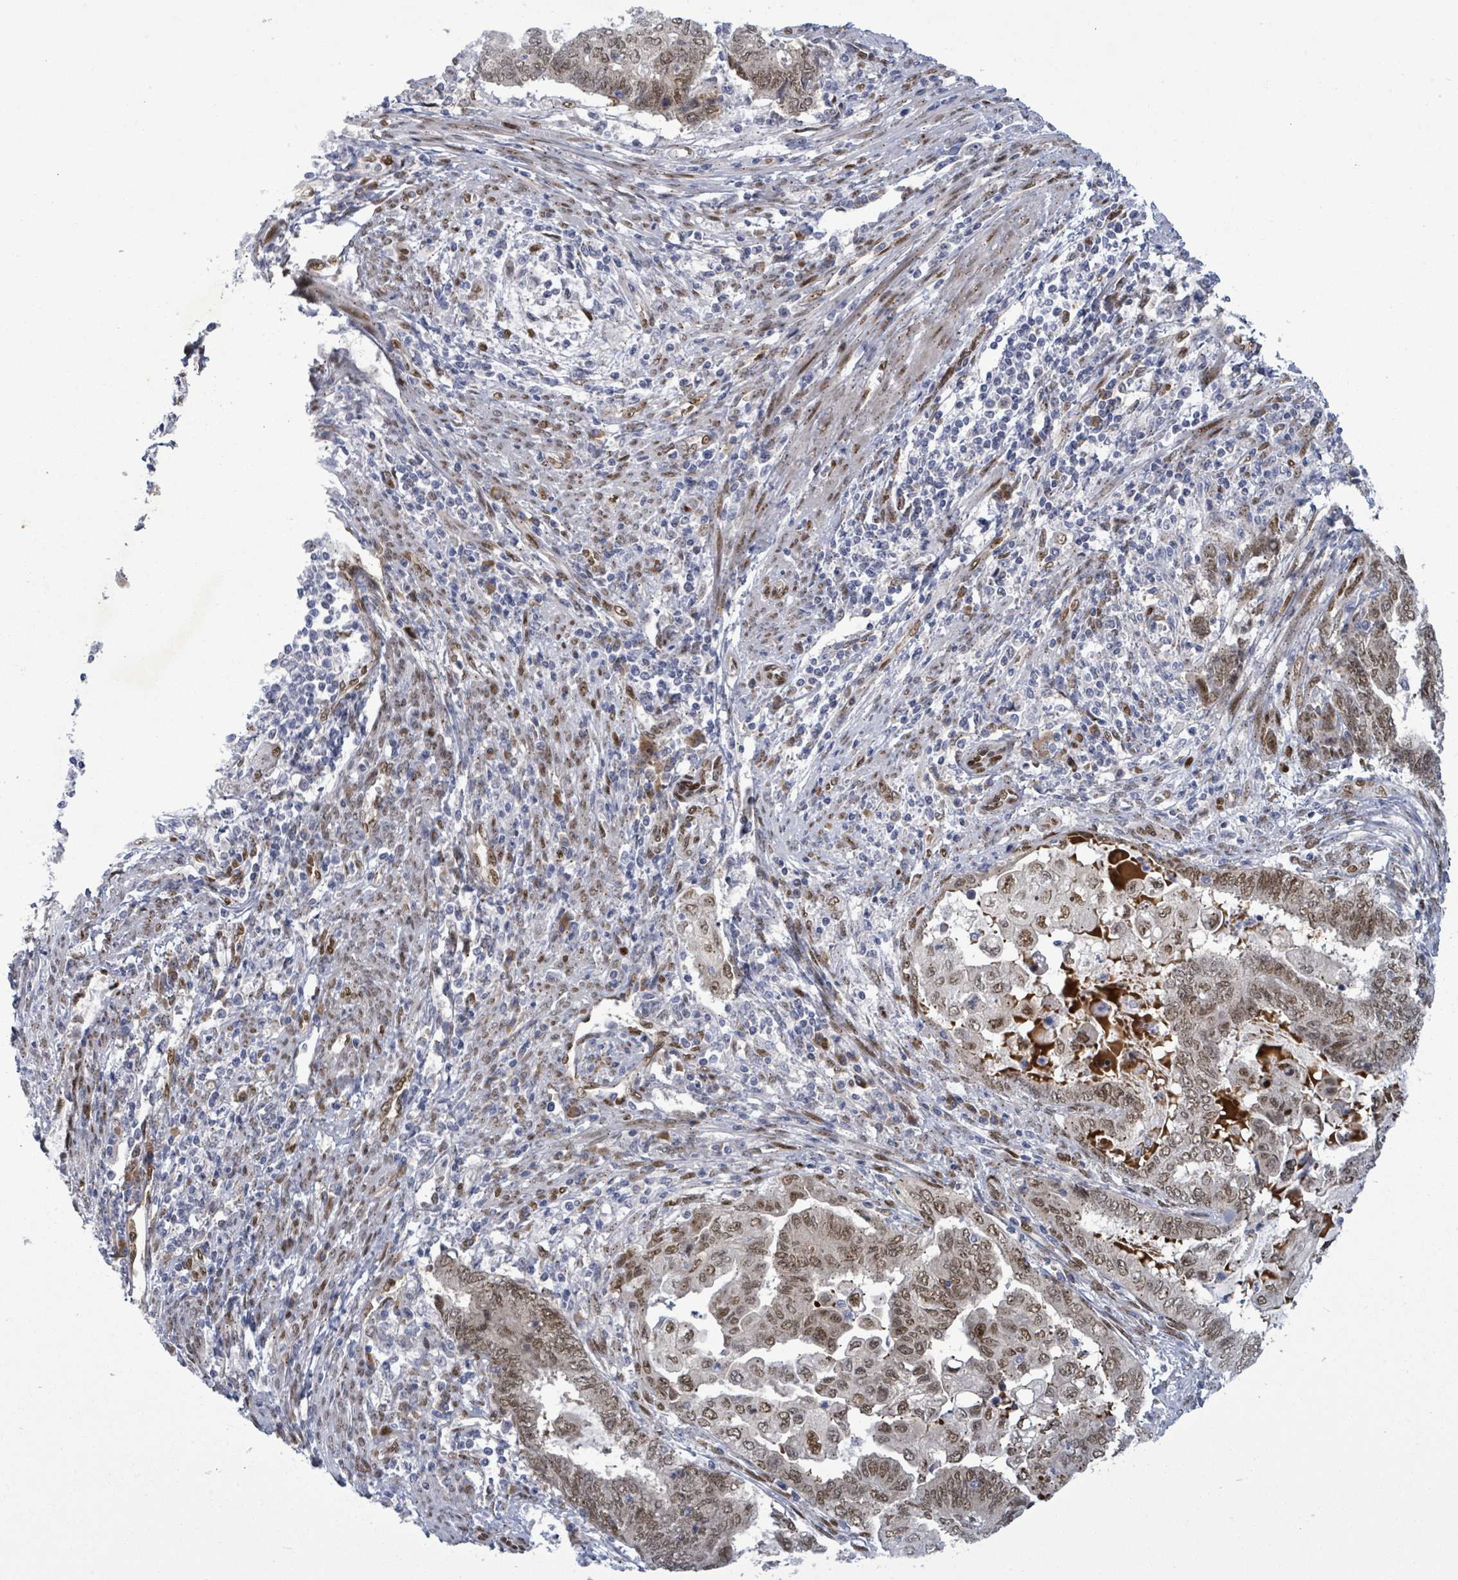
{"staining": {"intensity": "moderate", "quantity": ">75%", "location": "nuclear"}, "tissue": "endometrial cancer", "cell_type": "Tumor cells", "image_type": "cancer", "snomed": [{"axis": "morphology", "description": "Adenocarcinoma, NOS"}, {"axis": "topography", "description": "Uterus"}, {"axis": "topography", "description": "Endometrium"}], "caption": "Immunohistochemical staining of human endometrial cancer (adenocarcinoma) displays medium levels of moderate nuclear protein expression in about >75% of tumor cells.", "gene": "TUSC1", "patient": {"sex": "female", "age": 70}}